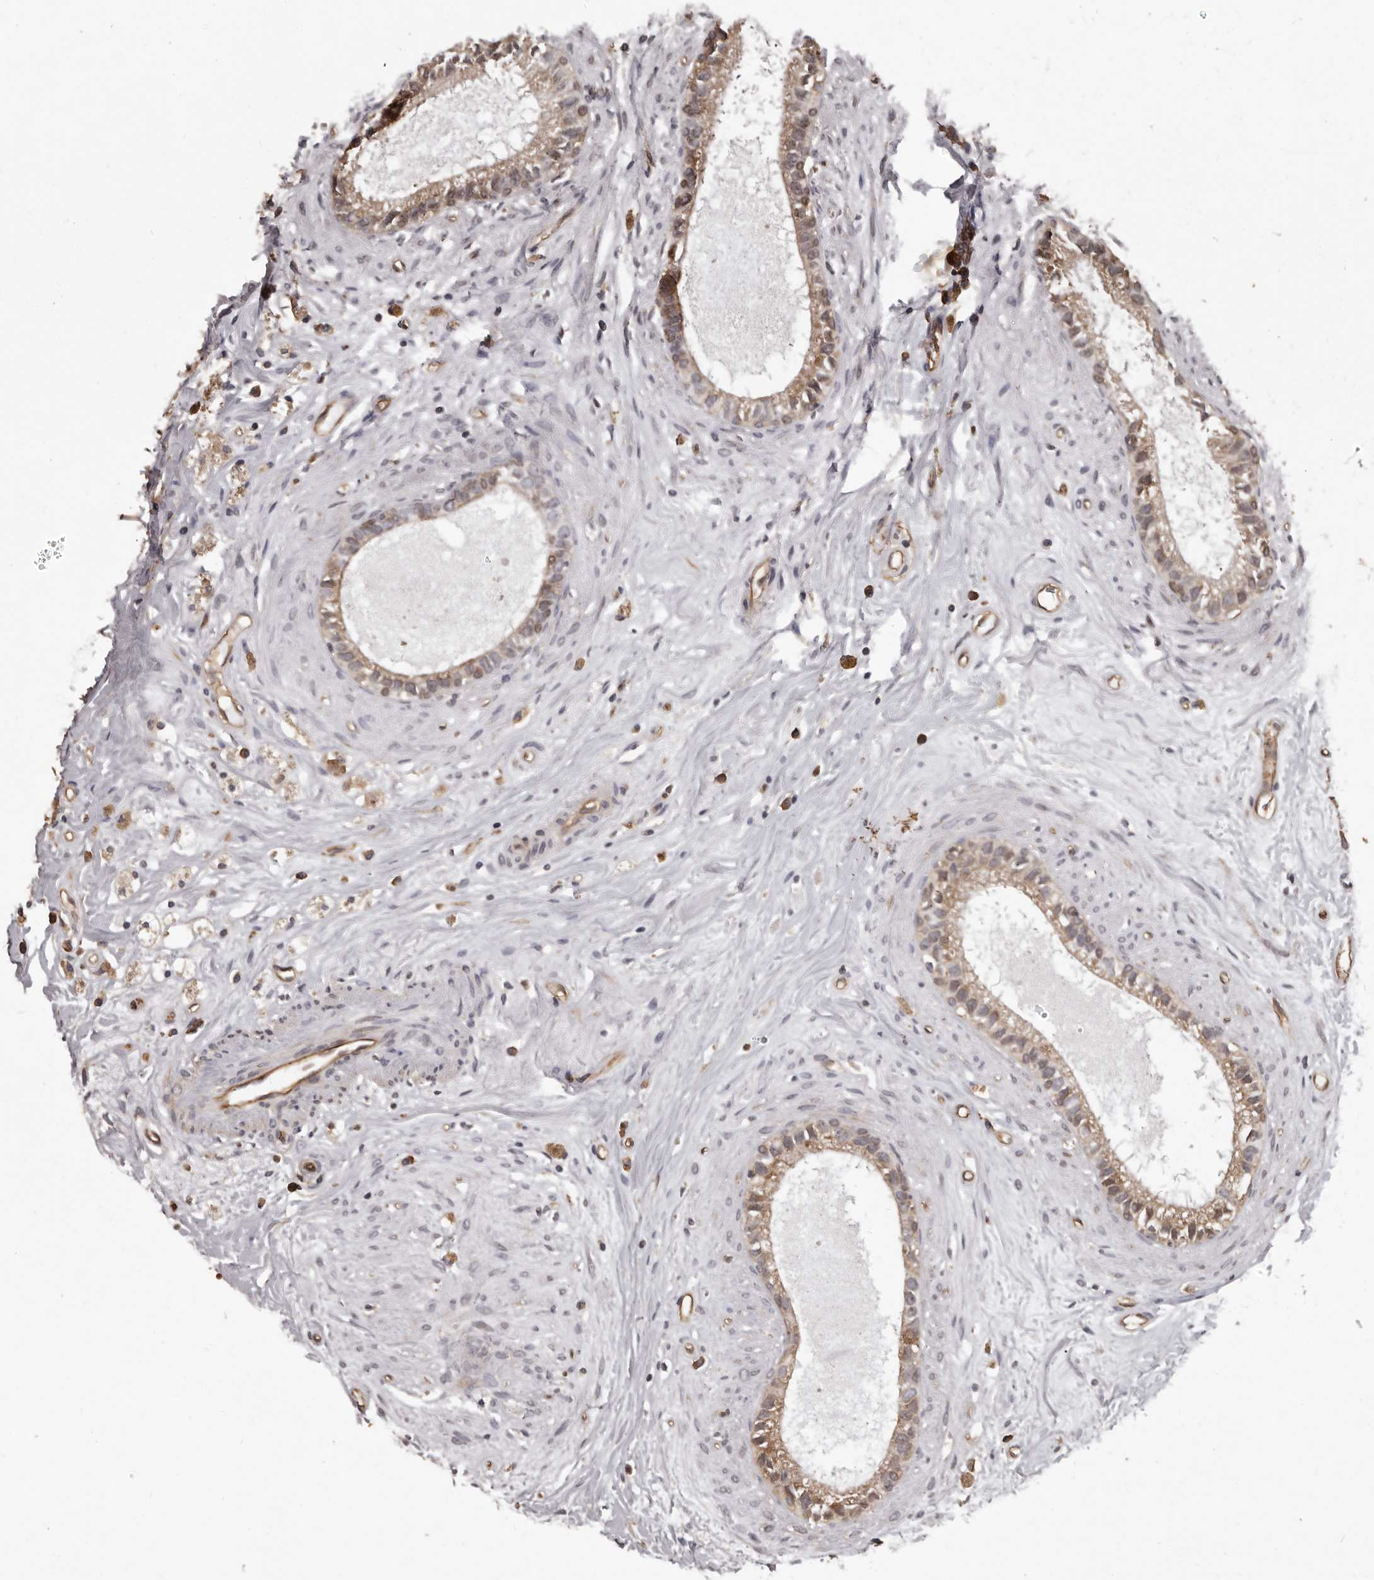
{"staining": {"intensity": "moderate", "quantity": ">75%", "location": "cytoplasmic/membranous,nuclear"}, "tissue": "epididymis", "cell_type": "Glandular cells", "image_type": "normal", "snomed": [{"axis": "morphology", "description": "Normal tissue, NOS"}, {"axis": "topography", "description": "Epididymis"}], "caption": "DAB immunohistochemical staining of normal human epididymis exhibits moderate cytoplasmic/membranous,nuclear protein expression in about >75% of glandular cells. The protein of interest is stained brown, and the nuclei are stained in blue (DAB IHC with brightfield microscopy, high magnification).", "gene": "SLITRK6", "patient": {"sex": "male", "age": 80}}